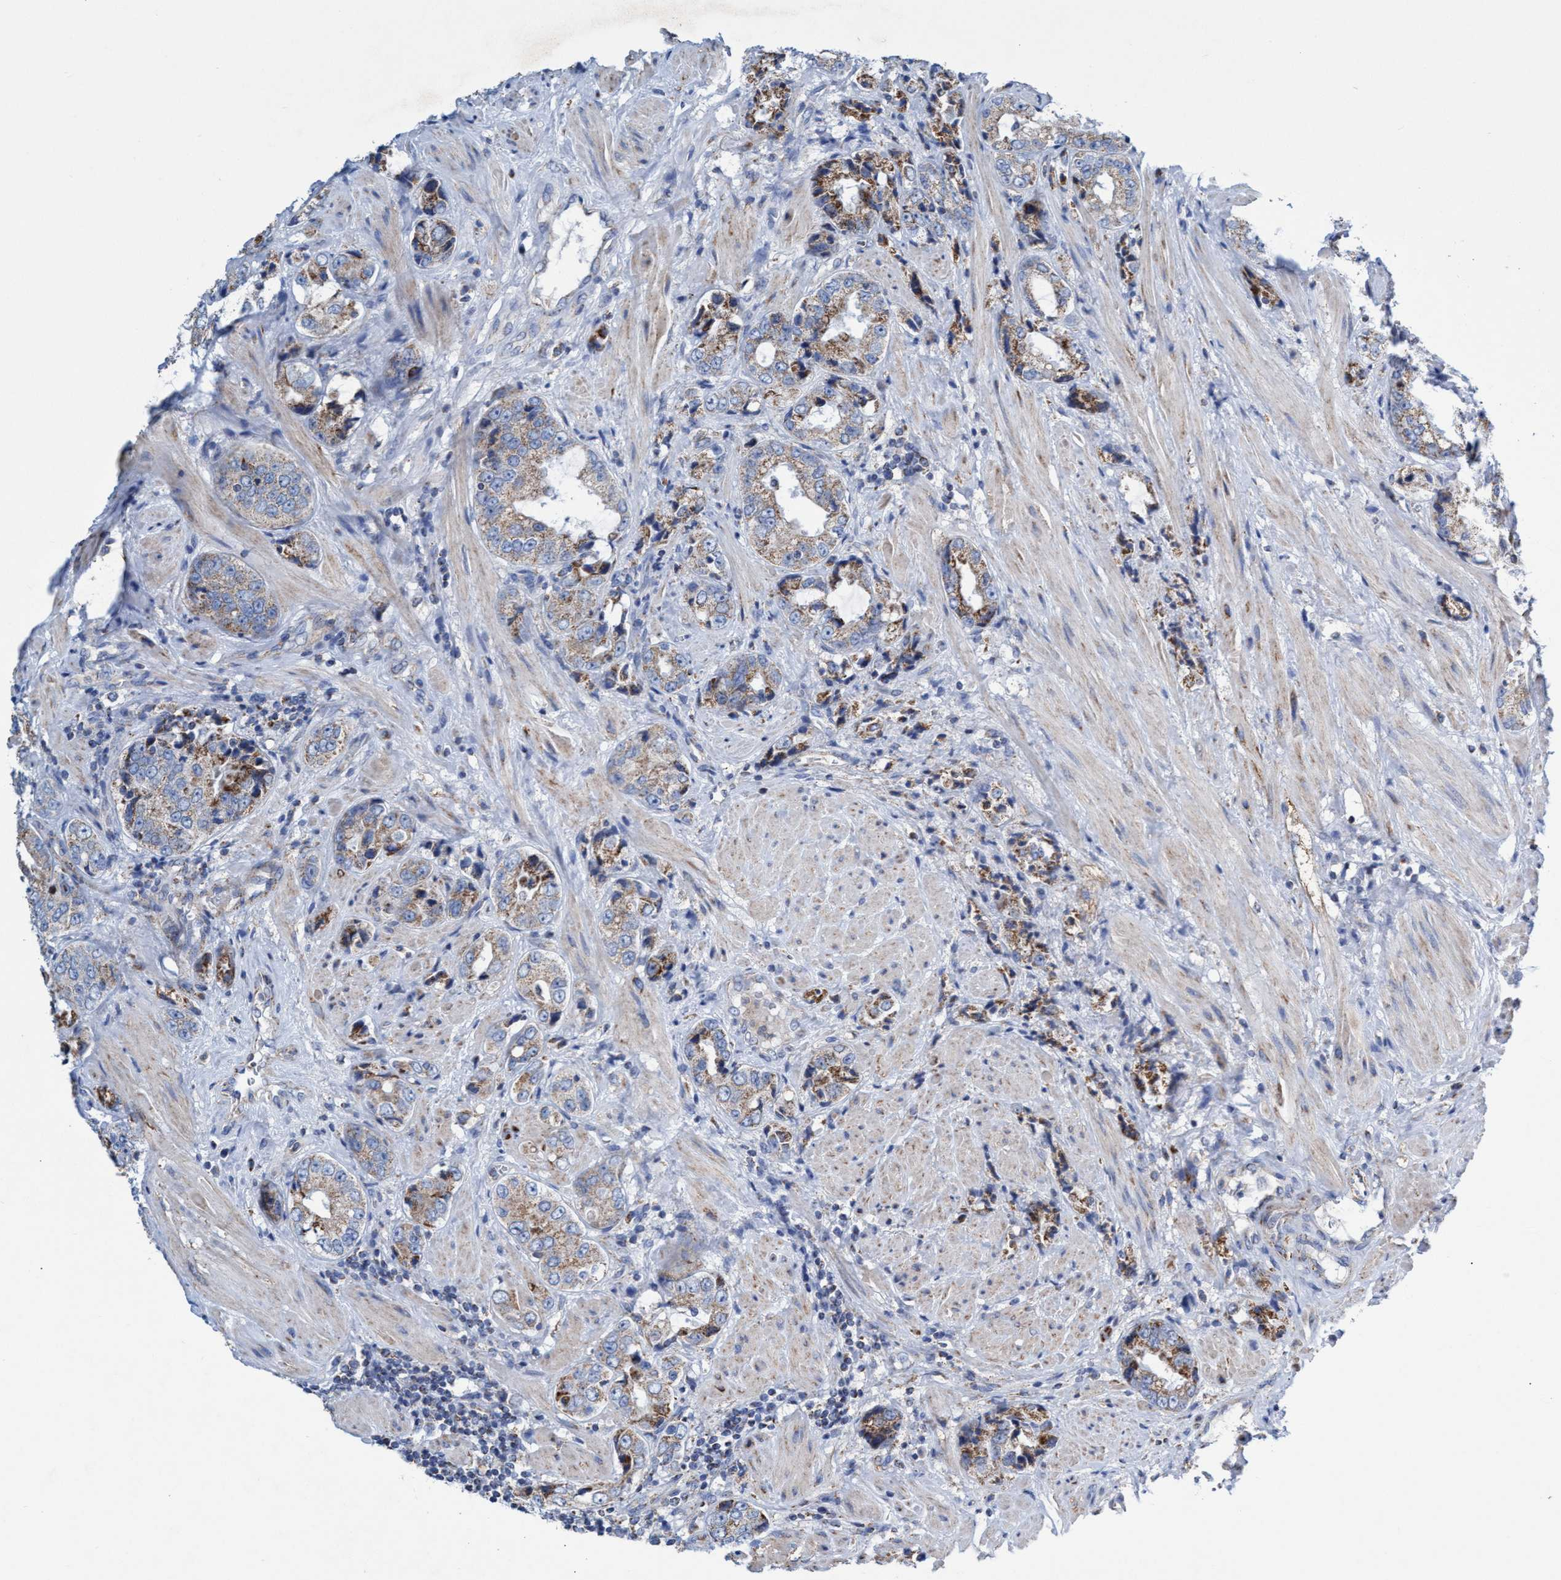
{"staining": {"intensity": "moderate", "quantity": "25%-75%", "location": "cytoplasmic/membranous"}, "tissue": "prostate cancer", "cell_type": "Tumor cells", "image_type": "cancer", "snomed": [{"axis": "morphology", "description": "Adenocarcinoma, High grade"}, {"axis": "topography", "description": "Prostate"}], "caption": "High-grade adenocarcinoma (prostate) stained for a protein (brown) reveals moderate cytoplasmic/membranous positive positivity in approximately 25%-75% of tumor cells.", "gene": "ZNF750", "patient": {"sex": "male", "age": 61}}